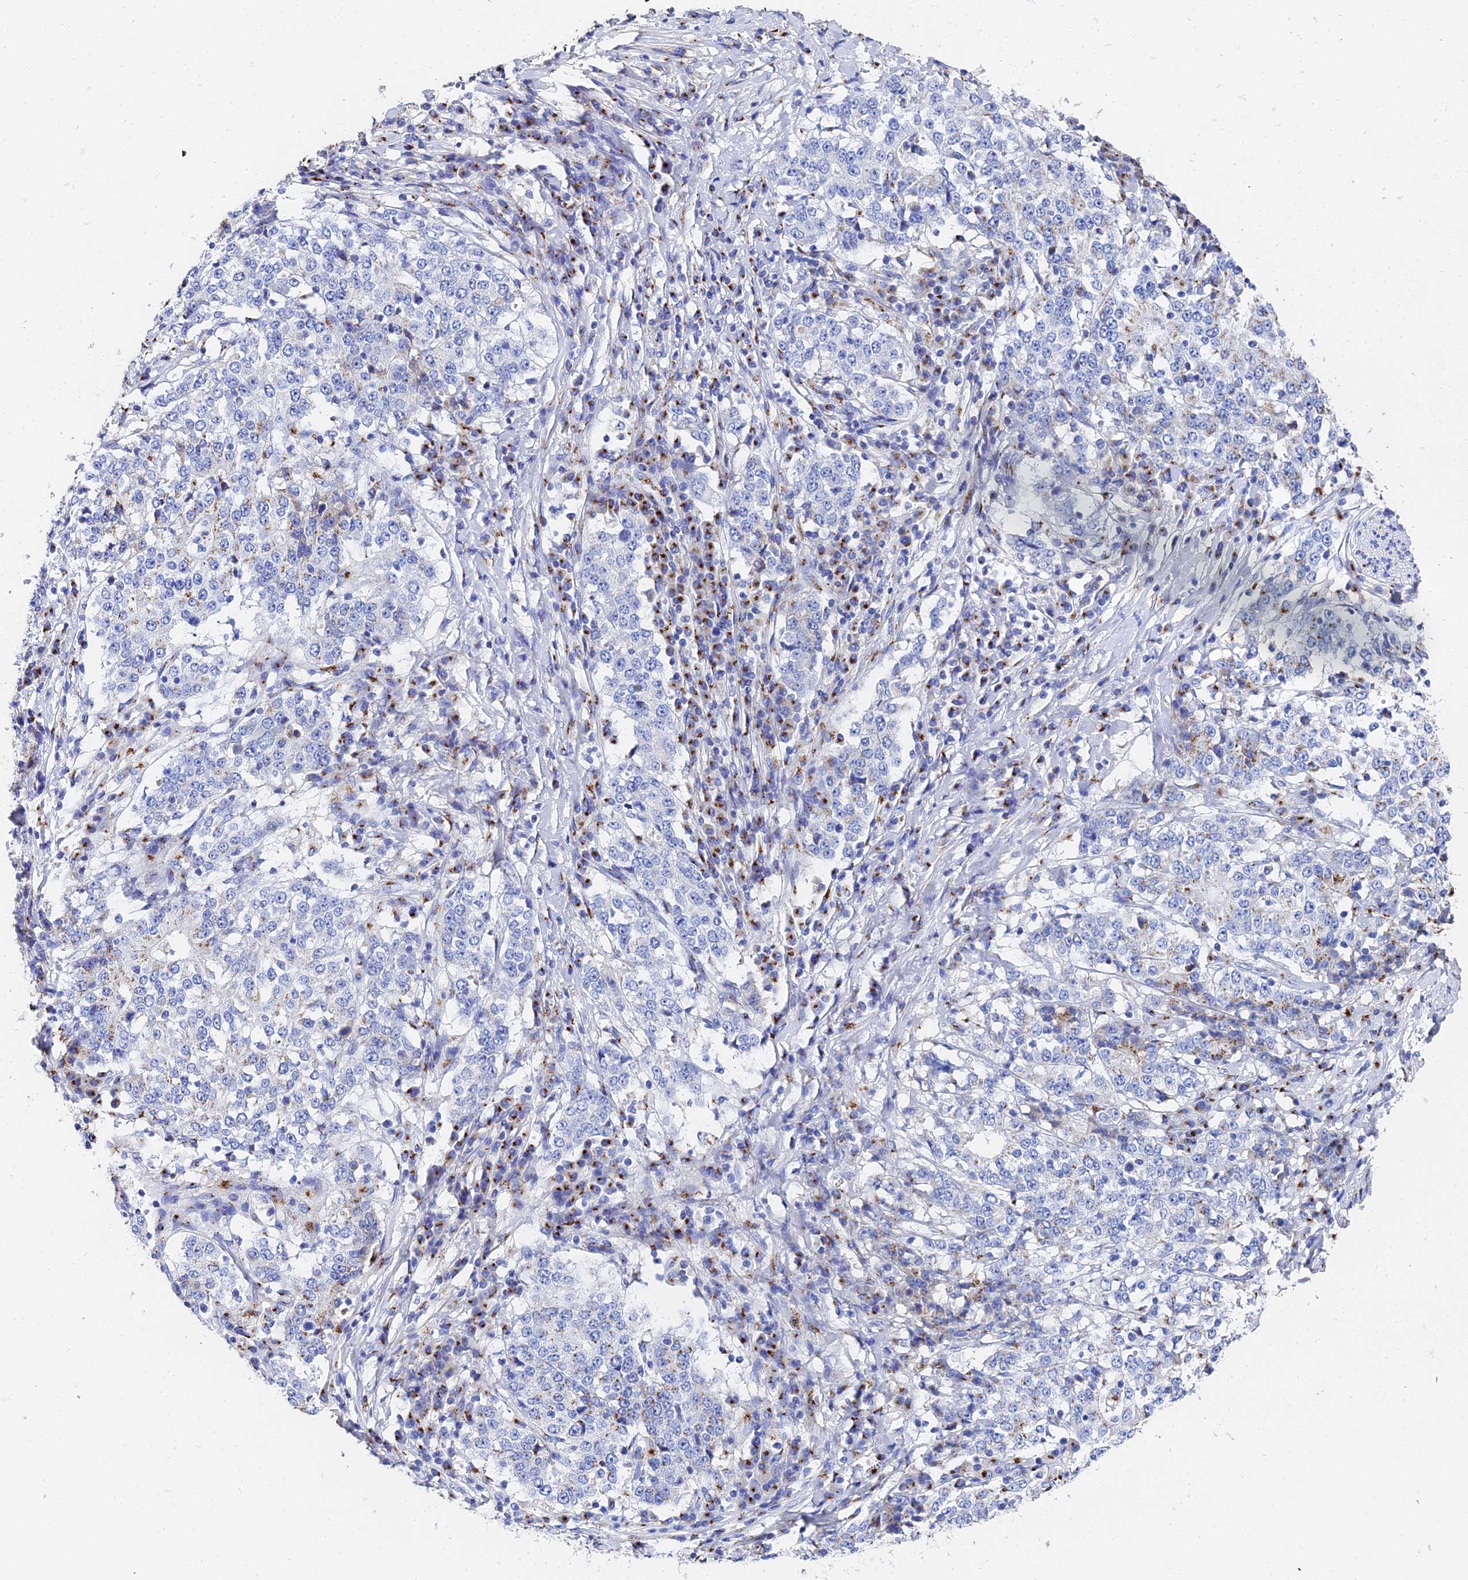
{"staining": {"intensity": "weak", "quantity": "<25%", "location": "cytoplasmic/membranous"}, "tissue": "stomach cancer", "cell_type": "Tumor cells", "image_type": "cancer", "snomed": [{"axis": "morphology", "description": "Adenocarcinoma, NOS"}, {"axis": "topography", "description": "Stomach"}], "caption": "Tumor cells are negative for protein expression in human stomach adenocarcinoma.", "gene": "ENSG00000268674", "patient": {"sex": "male", "age": 59}}